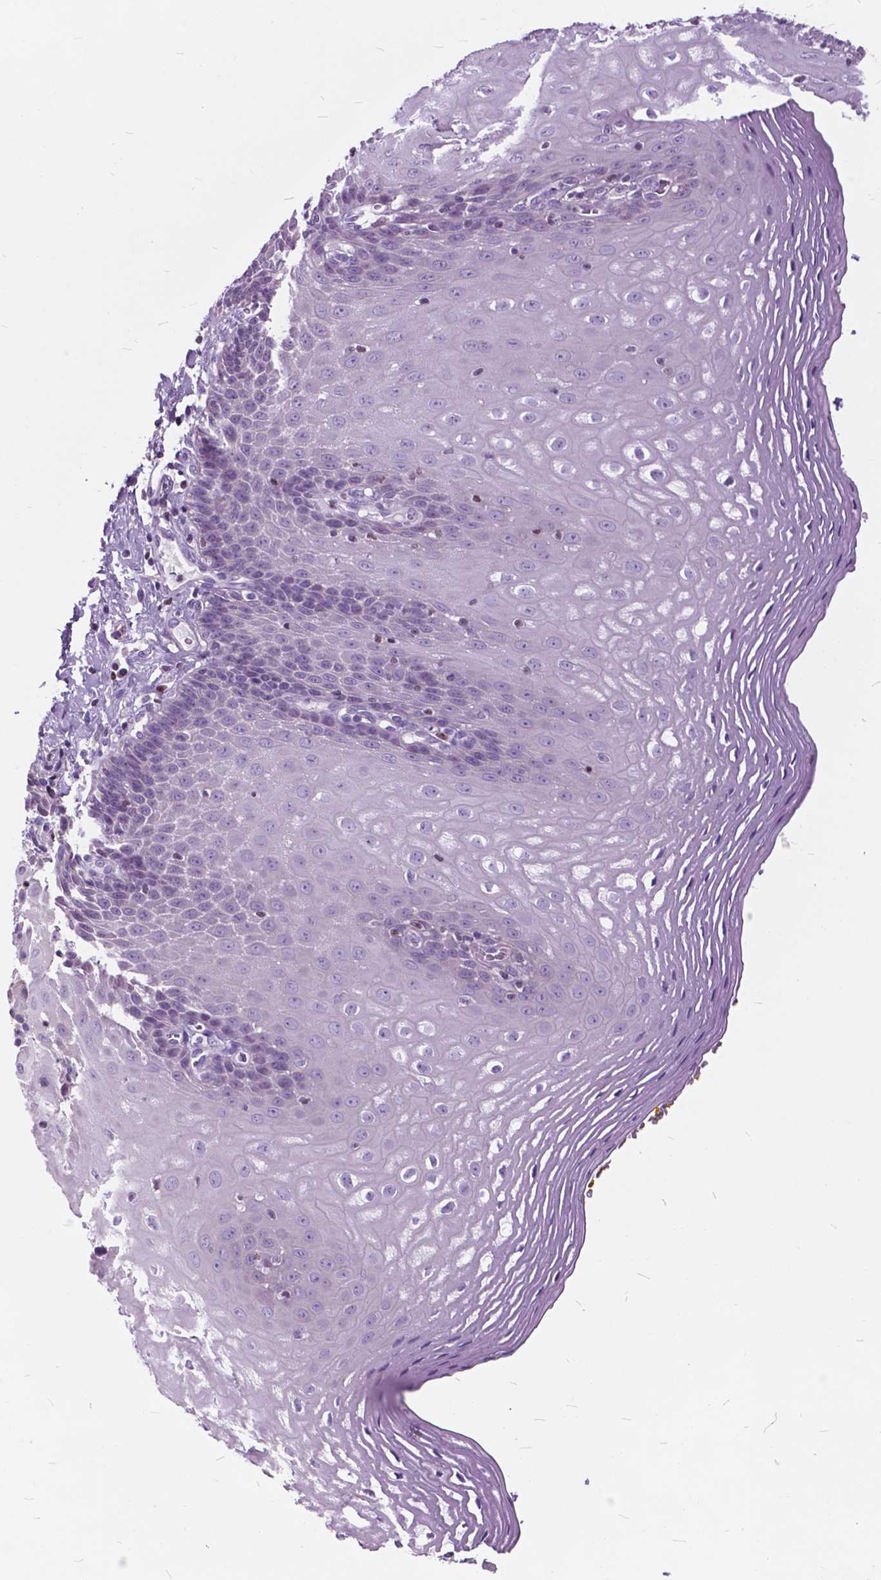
{"staining": {"intensity": "negative", "quantity": "none", "location": "none"}, "tissue": "esophagus", "cell_type": "Squamous epithelial cells", "image_type": "normal", "snomed": [{"axis": "morphology", "description": "Normal tissue, NOS"}, {"axis": "topography", "description": "Esophagus"}], "caption": "Esophagus stained for a protein using IHC exhibits no staining squamous epithelial cells.", "gene": "SP140", "patient": {"sex": "female", "age": 68}}